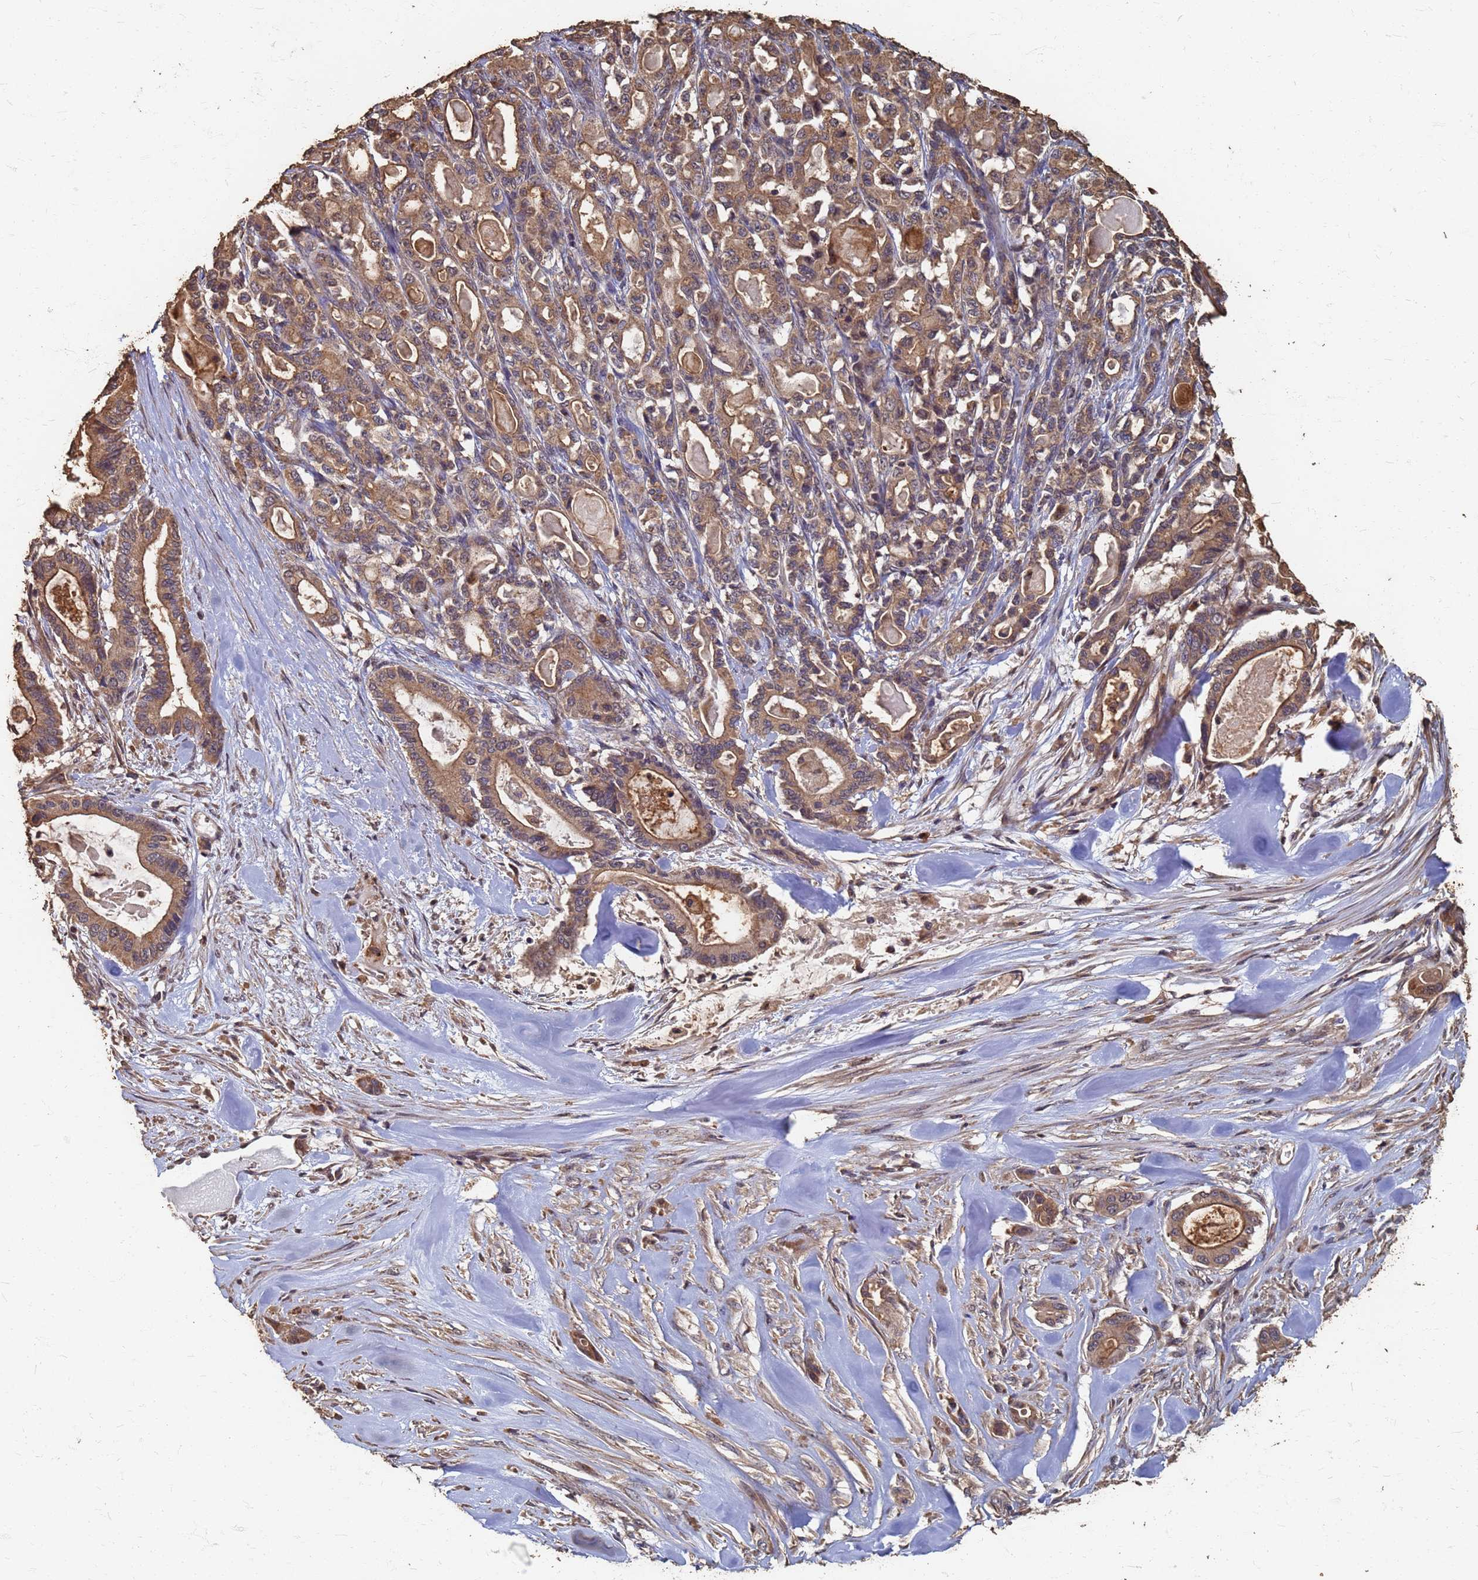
{"staining": {"intensity": "moderate", "quantity": ">75%", "location": "cytoplasmic/membranous"}, "tissue": "pancreatic cancer", "cell_type": "Tumor cells", "image_type": "cancer", "snomed": [{"axis": "morphology", "description": "Adenocarcinoma, NOS"}, {"axis": "topography", "description": "Pancreas"}], "caption": "This is a histology image of immunohistochemistry (IHC) staining of pancreatic cancer, which shows moderate positivity in the cytoplasmic/membranous of tumor cells.", "gene": "DPH5", "patient": {"sex": "male", "age": 63}}